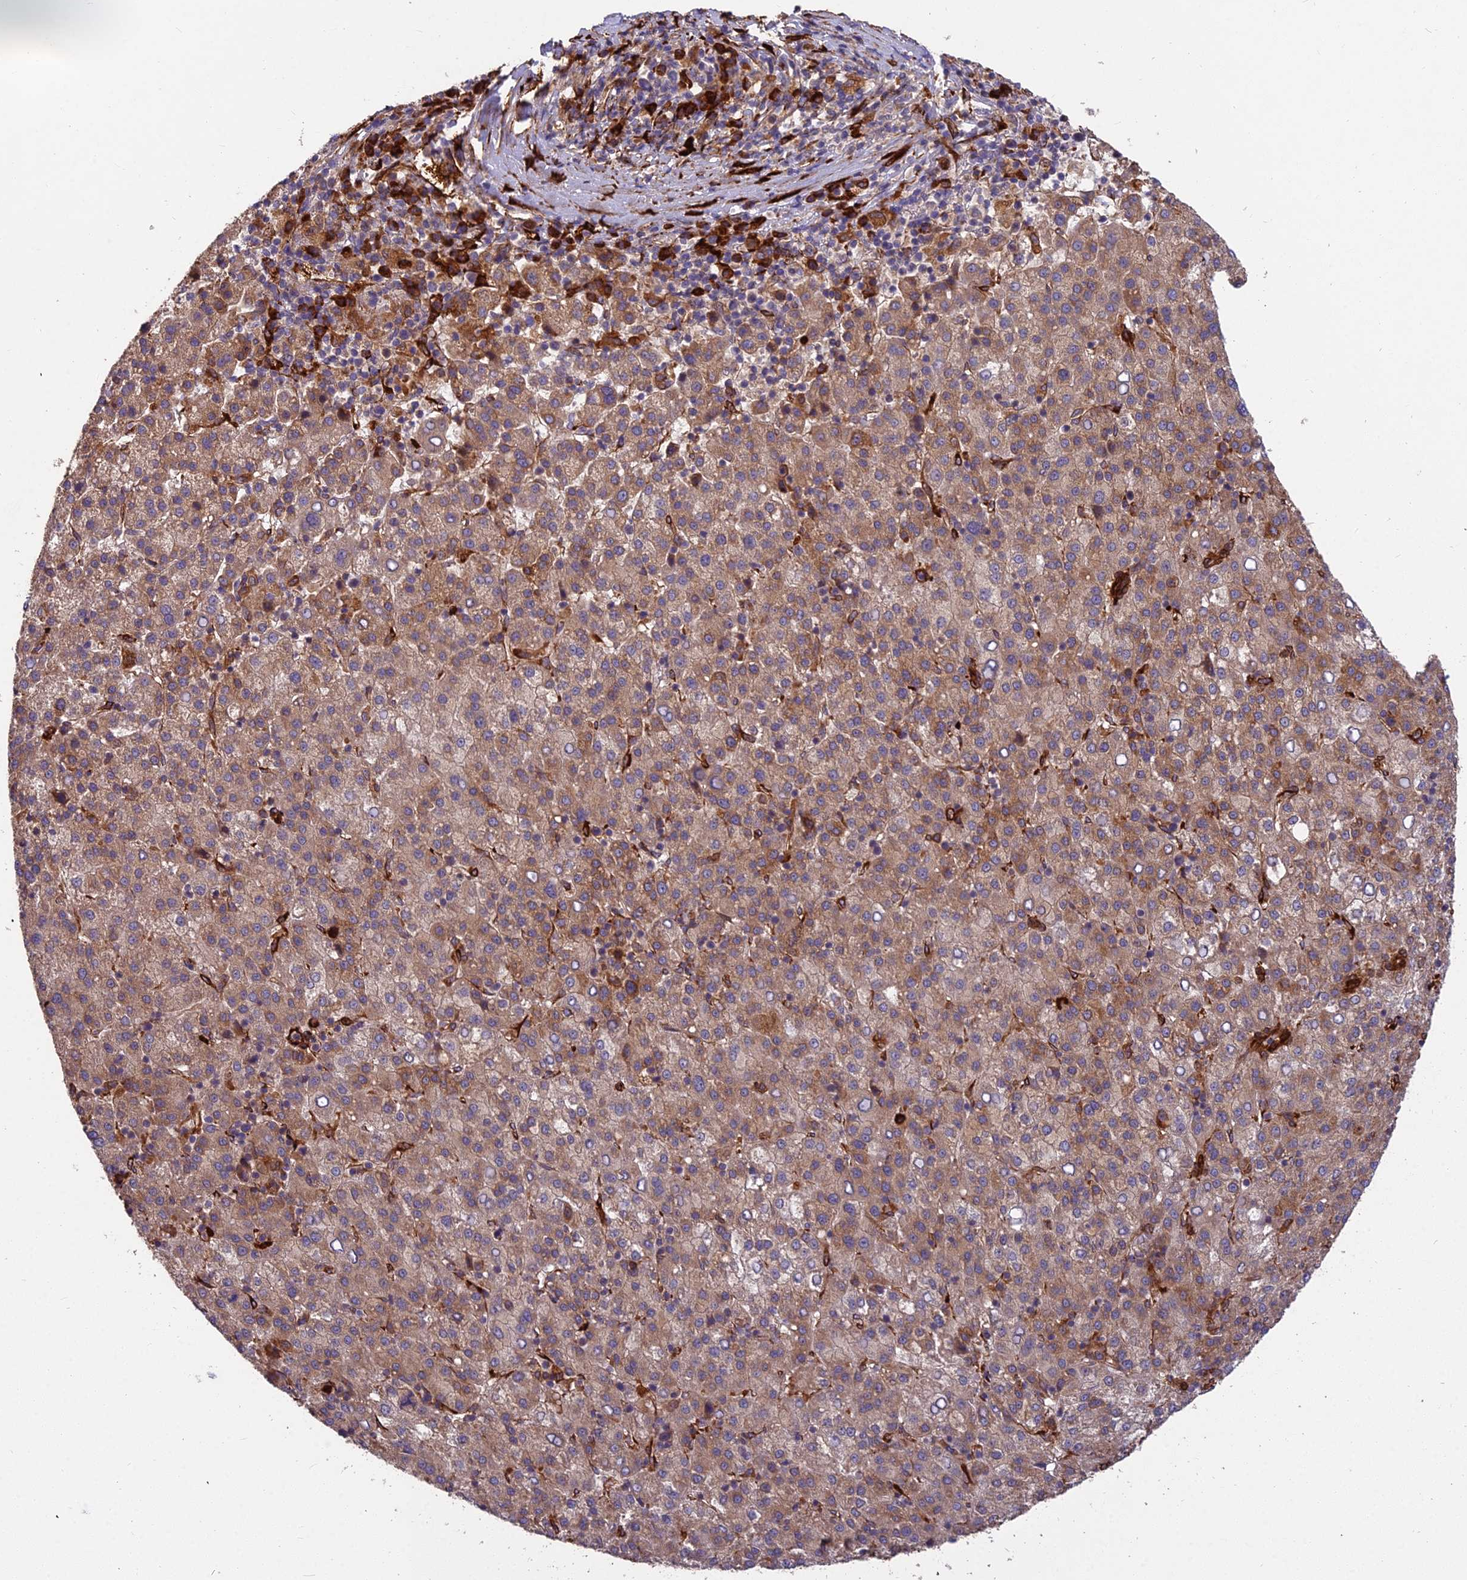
{"staining": {"intensity": "moderate", "quantity": "25%-75%", "location": "cytoplasmic/membranous"}, "tissue": "liver cancer", "cell_type": "Tumor cells", "image_type": "cancer", "snomed": [{"axis": "morphology", "description": "Carcinoma, Hepatocellular, NOS"}, {"axis": "topography", "description": "Liver"}], "caption": "High-power microscopy captured an immunohistochemistry (IHC) histopathology image of liver hepatocellular carcinoma, revealing moderate cytoplasmic/membranous positivity in about 25%-75% of tumor cells. The staining is performed using DAB (3,3'-diaminobenzidine) brown chromogen to label protein expression. The nuclei are counter-stained blue using hematoxylin.", "gene": "NDUFAF7", "patient": {"sex": "female", "age": 58}}